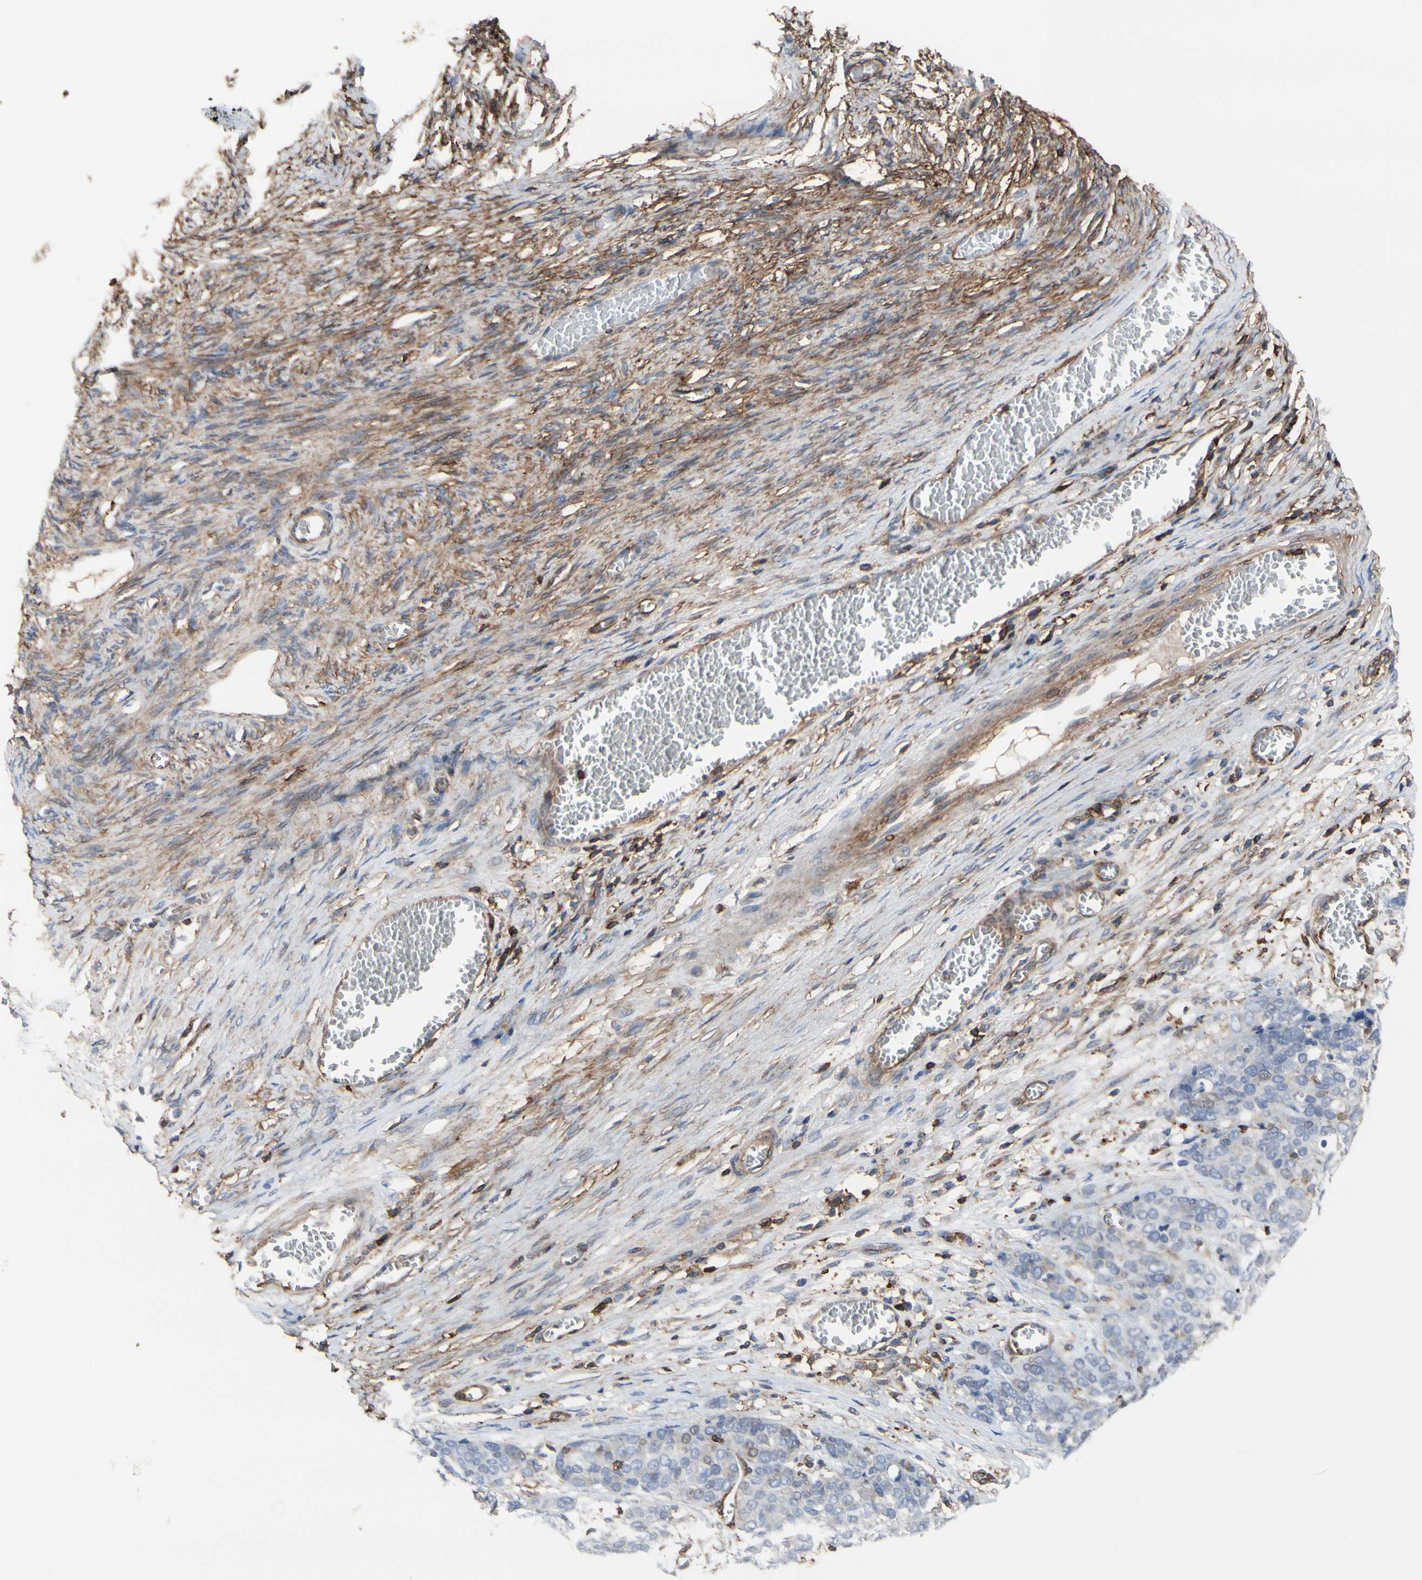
{"staining": {"intensity": "negative", "quantity": "none", "location": "none"}, "tissue": "ovarian cancer", "cell_type": "Tumor cells", "image_type": "cancer", "snomed": [{"axis": "morphology", "description": "Cystadenocarcinoma, serous, NOS"}, {"axis": "topography", "description": "Ovary"}], "caption": "The micrograph shows no significant expression in tumor cells of ovarian cancer (serous cystadenocarcinoma). (DAB (3,3'-diaminobenzidine) immunohistochemistry (IHC), high magnification).", "gene": "ANXA6", "patient": {"sex": "female", "age": 44}}